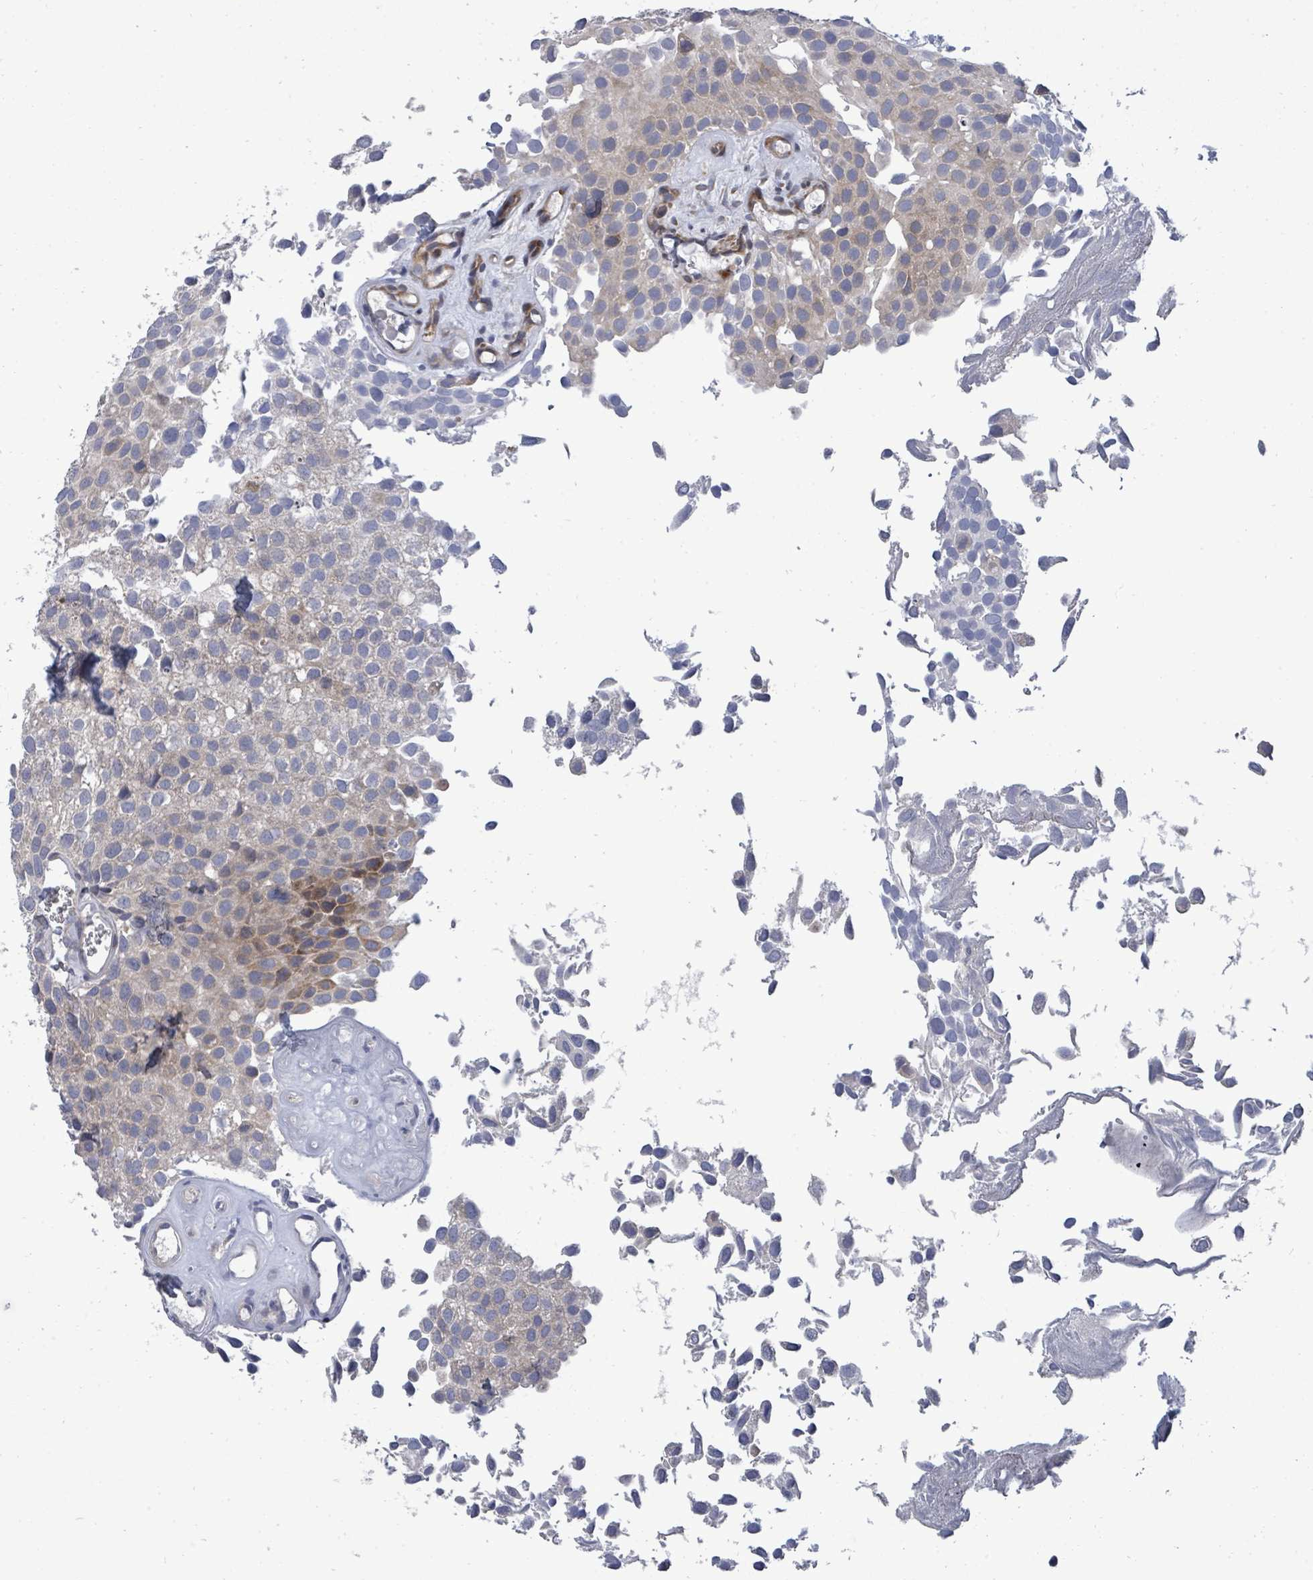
{"staining": {"intensity": "weak", "quantity": "<25%", "location": "cytoplasmic/membranous"}, "tissue": "urothelial cancer", "cell_type": "Tumor cells", "image_type": "cancer", "snomed": [{"axis": "morphology", "description": "Urothelial carcinoma, Low grade"}, {"axis": "topography", "description": "Urinary bladder"}], "caption": "IHC photomicrograph of neoplastic tissue: human low-grade urothelial carcinoma stained with DAB reveals no significant protein positivity in tumor cells.", "gene": "SAR1A", "patient": {"sex": "male", "age": 88}}